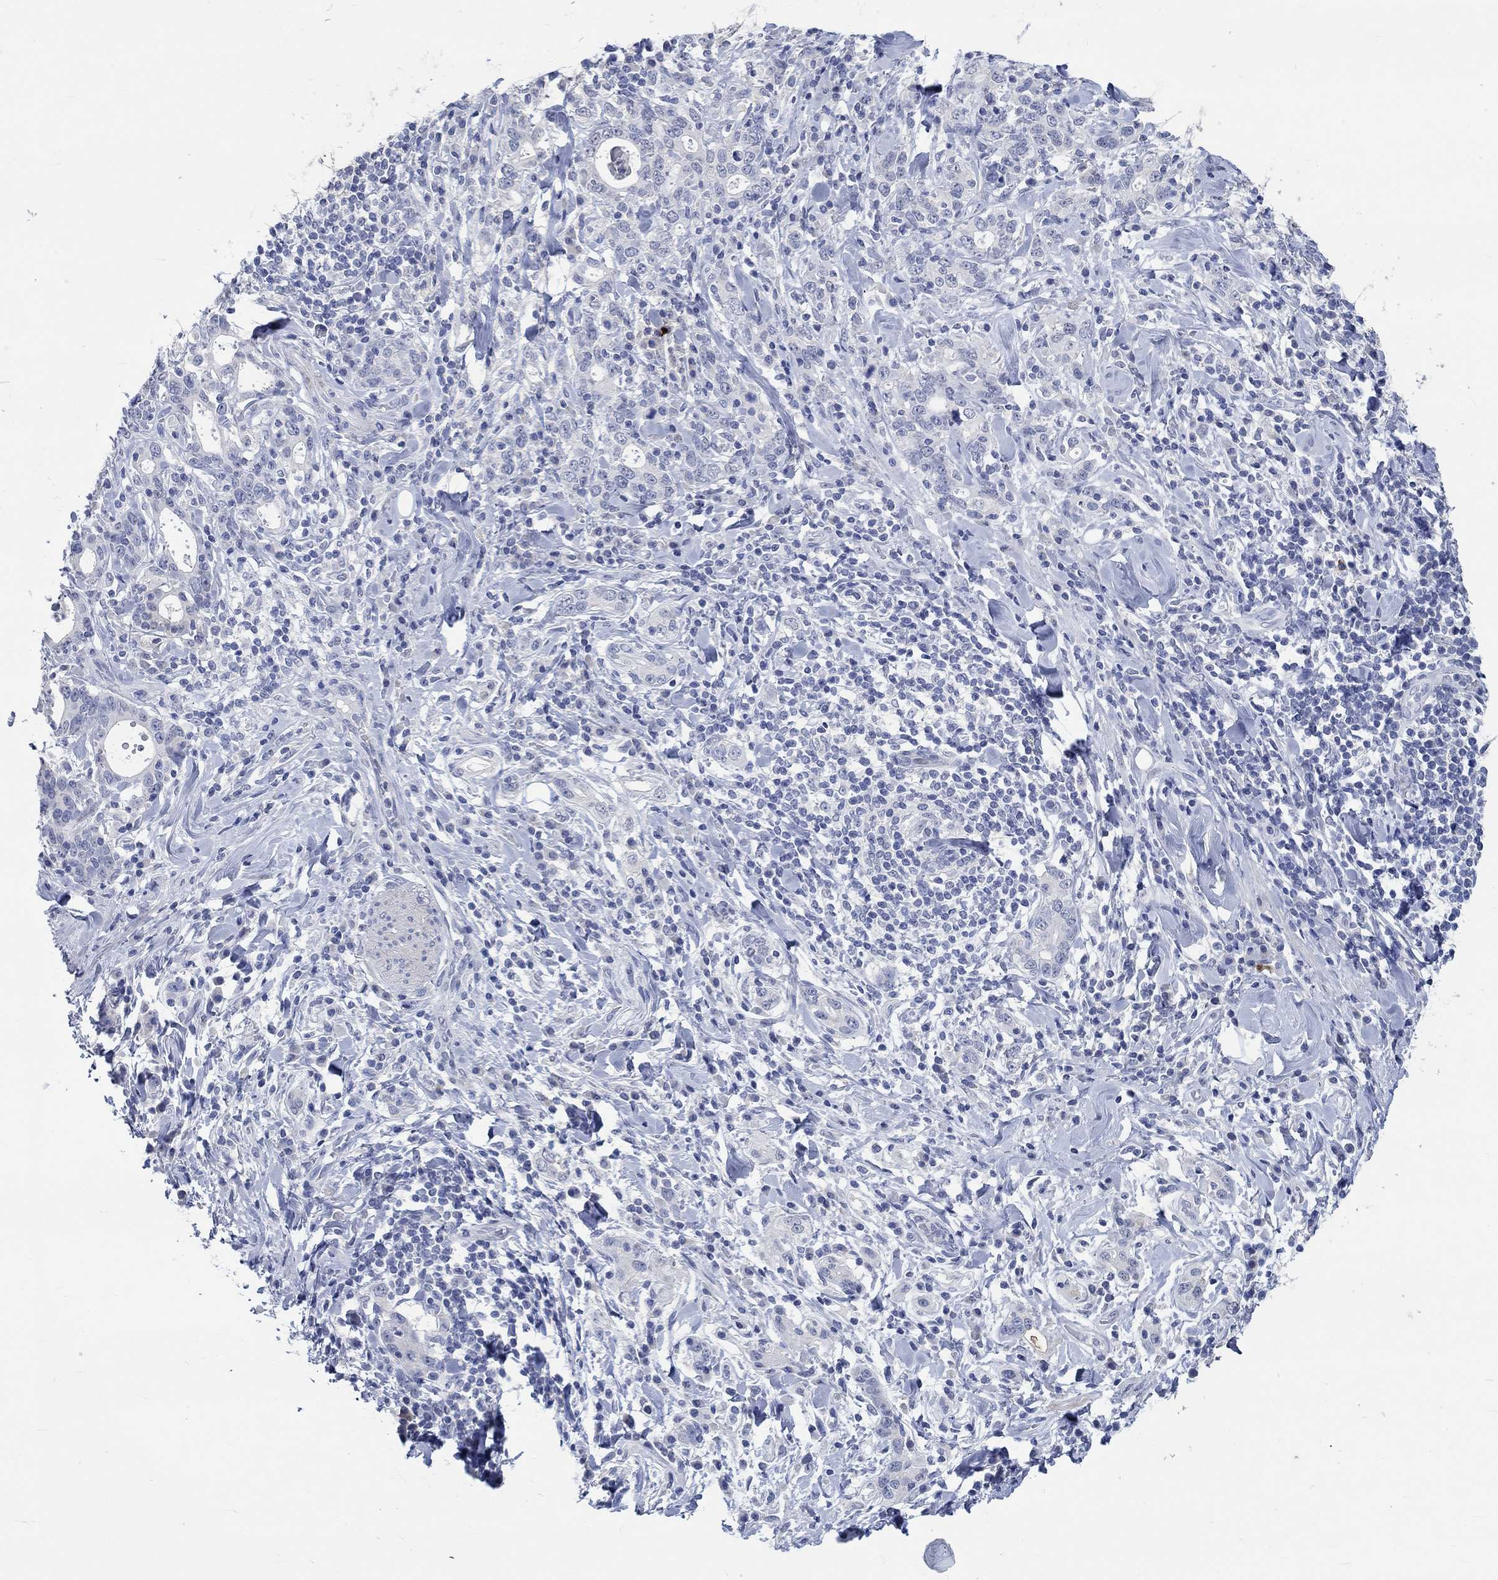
{"staining": {"intensity": "negative", "quantity": "none", "location": "none"}, "tissue": "stomach cancer", "cell_type": "Tumor cells", "image_type": "cancer", "snomed": [{"axis": "morphology", "description": "Adenocarcinoma, NOS"}, {"axis": "topography", "description": "Stomach"}], "caption": "High power microscopy photomicrograph of an immunohistochemistry (IHC) histopathology image of stomach cancer (adenocarcinoma), revealing no significant expression in tumor cells. The staining was performed using DAB to visualize the protein expression in brown, while the nuclei were stained in blue with hematoxylin (Magnification: 20x).", "gene": "C4orf47", "patient": {"sex": "male", "age": 79}}